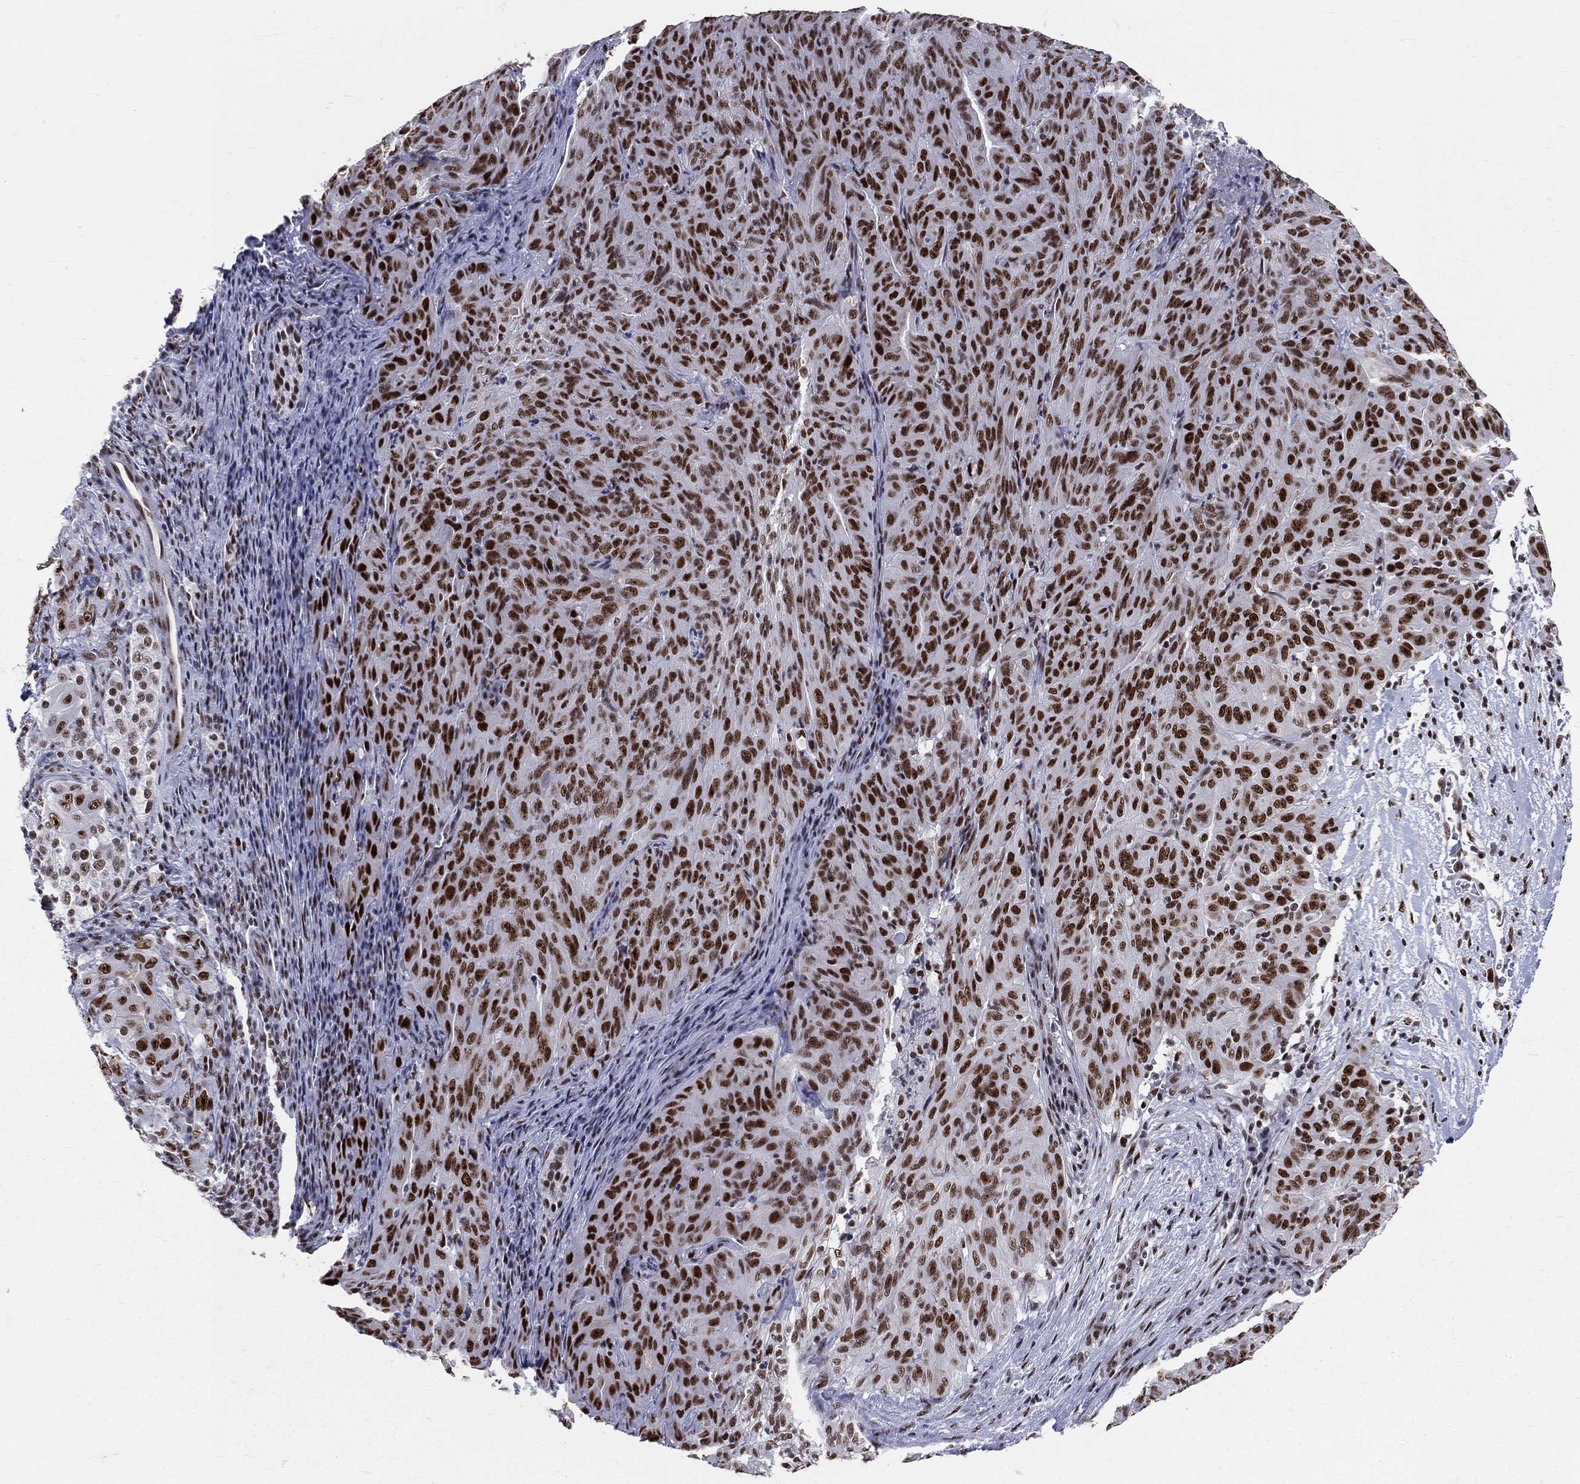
{"staining": {"intensity": "strong", "quantity": ">75%", "location": "nuclear"}, "tissue": "pancreatic cancer", "cell_type": "Tumor cells", "image_type": "cancer", "snomed": [{"axis": "morphology", "description": "Adenocarcinoma, NOS"}, {"axis": "topography", "description": "Pancreas"}], "caption": "Pancreatic cancer stained for a protein demonstrates strong nuclear positivity in tumor cells. The protein is stained brown, and the nuclei are stained in blue (DAB (3,3'-diaminobenzidine) IHC with brightfield microscopy, high magnification).", "gene": "CDK7", "patient": {"sex": "male", "age": 63}}